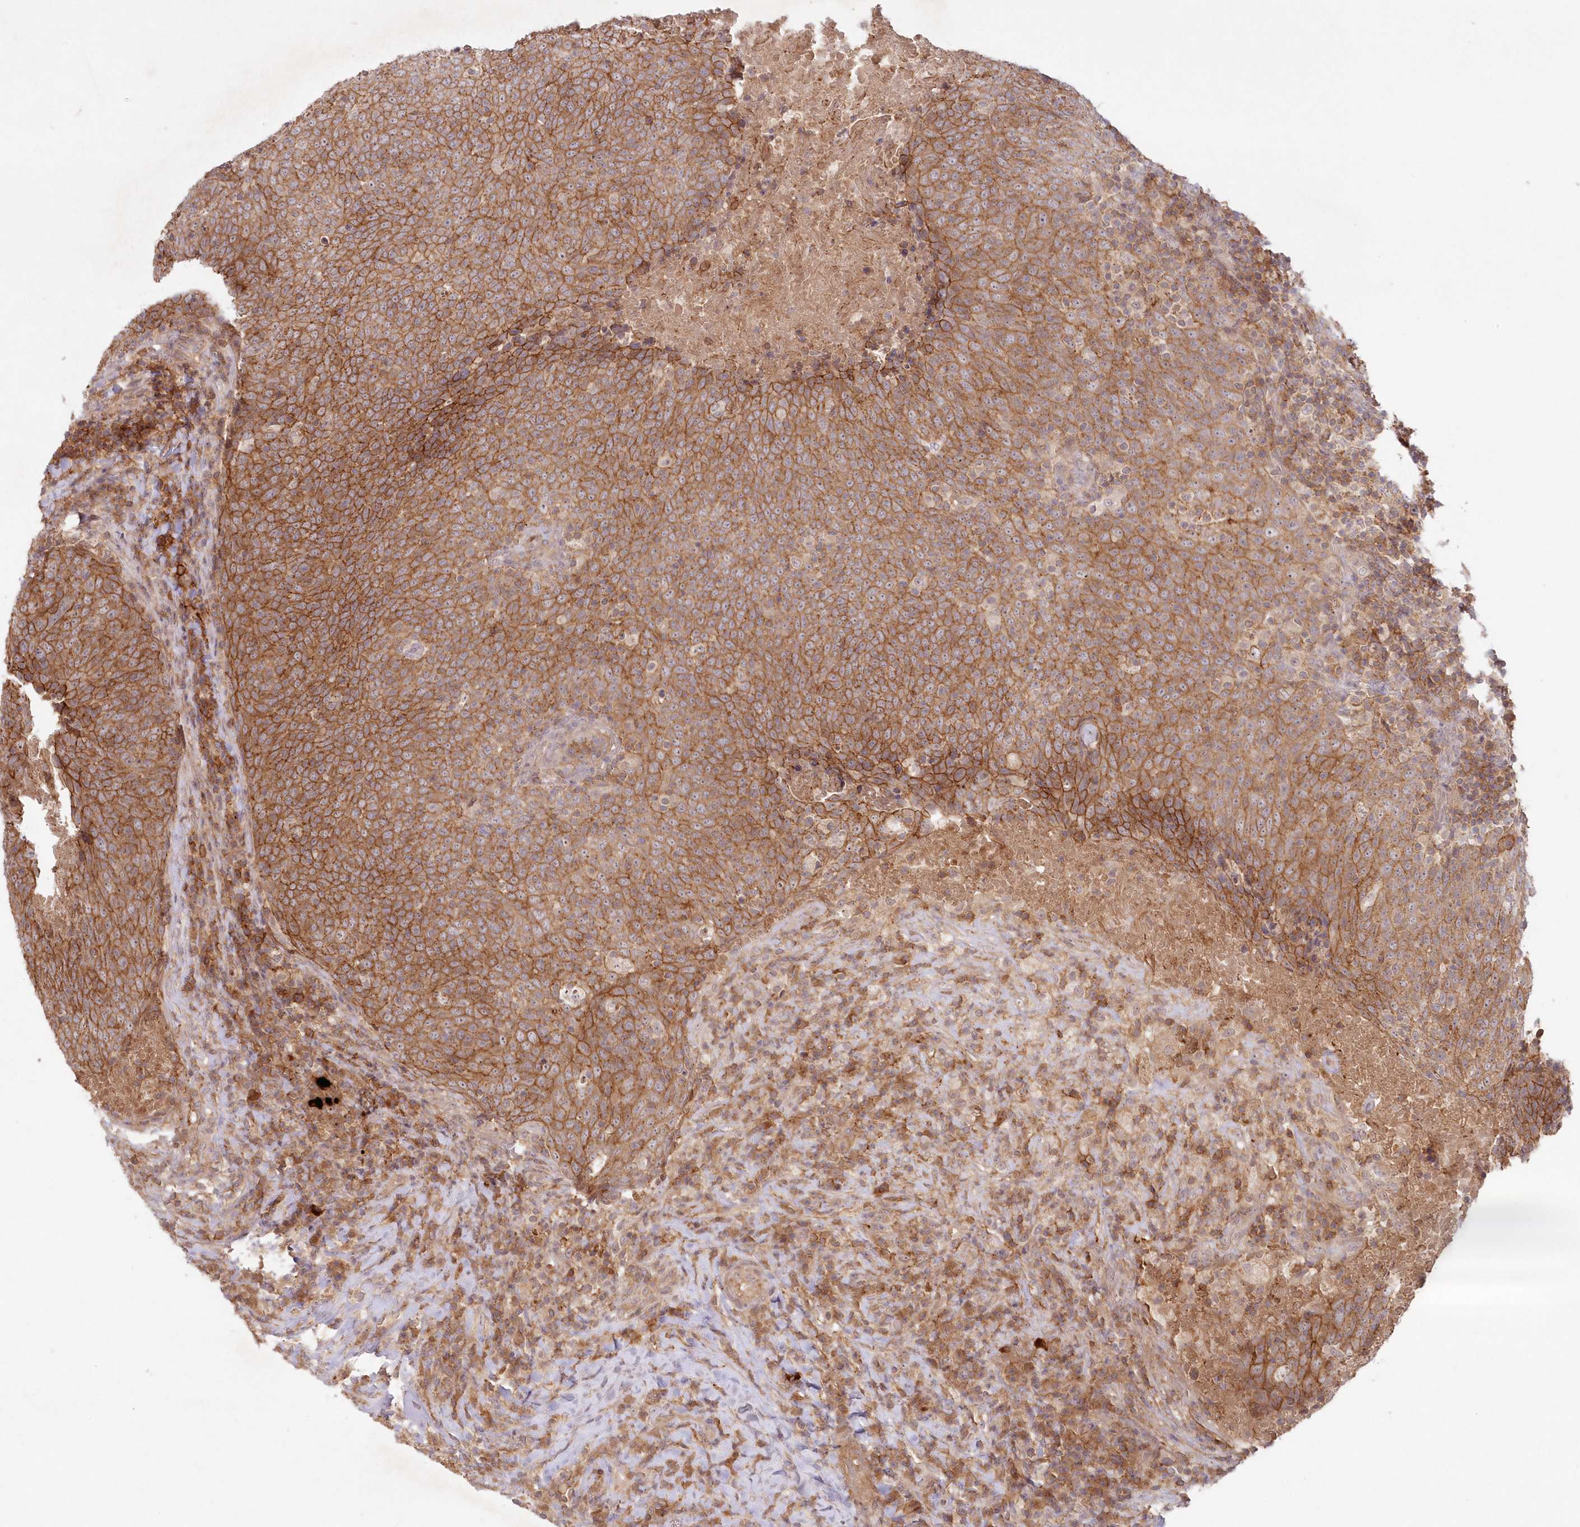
{"staining": {"intensity": "strong", "quantity": ">75%", "location": "cytoplasmic/membranous"}, "tissue": "head and neck cancer", "cell_type": "Tumor cells", "image_type": "cancer", "snomed": [{"axis": "morphology", "description": "Squamous cell carcinoma, NOS"}, {"axis": "morphology", "description": "Squamous cell carcinoma, metastatic, NOS"}, {"axis": "topography", "description": "Lymph node"}, {"axis": "topography", "description": "Head-Neck"}], "caption": "A histopathology image showing strong cytoplasmic/membranous expression in approximately >75% of tumor cells in squamous cell carcinoma (head and neck), as visualized by brown immunohistochemical staining.", "gene": "TOGARAM2", "patient": {"sex": "male", "age": 62}}